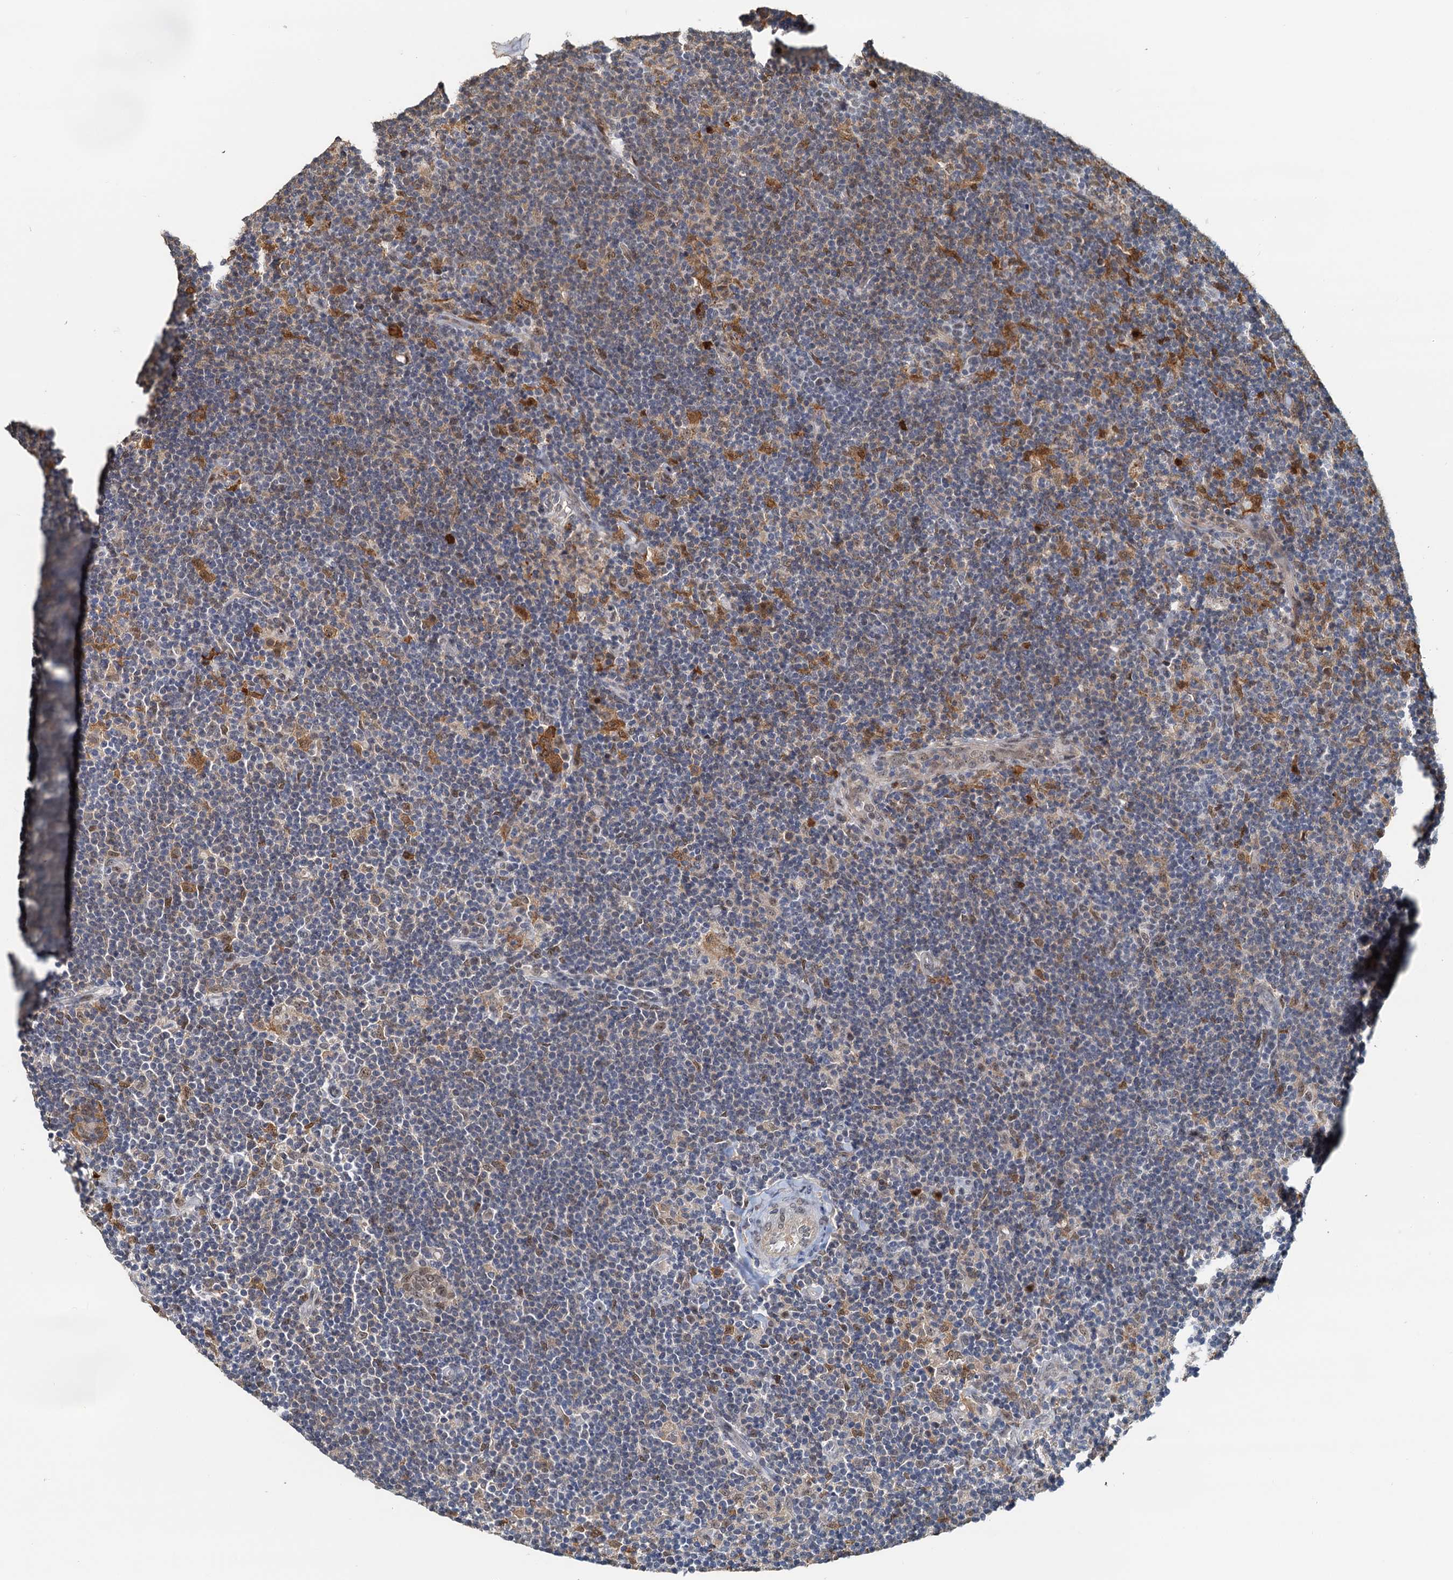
{"staining": {"intensity": "weak", "quantity": "25%-75%", "location": "nuclear"}, "tissue": "lymphoma", "cell_type": "Tumor cells", "image_type": "cancer", "snomed": [{"axis": "morphology", "description": "Hodgkin's disease, NOS"}, {"axis": "topography", "description": "Lymph node"}], "caption": "Protein expression analysis of human lymphoma reveals weak nuclear expression in approximately 25%-75% of tumor cells.", "gene": "SPINDOC", "patient": {"sex": "female", "age": 57}}